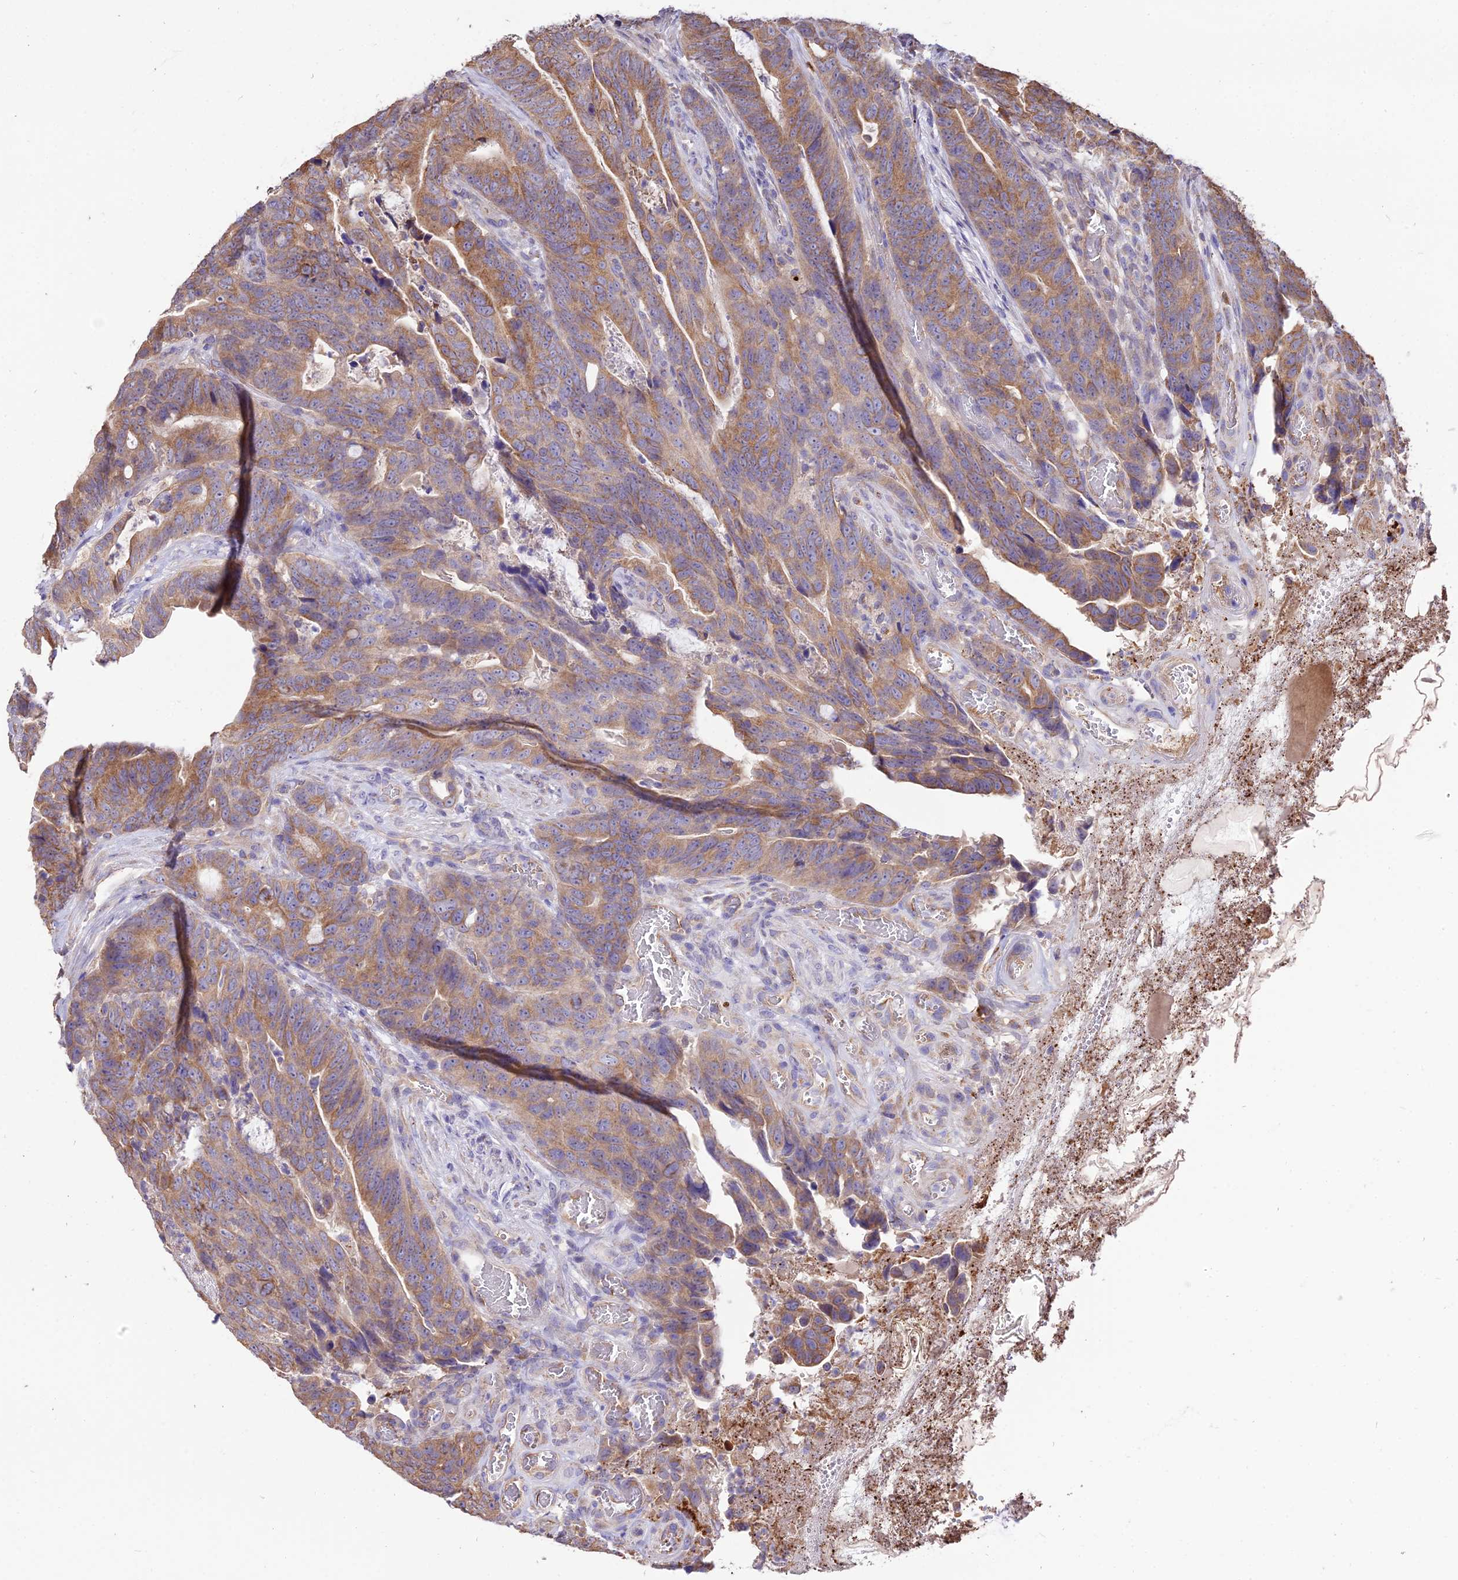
{"staining": {"intensity": "moderate", "quantity": ">75%", "location": "cytoplasmic/membranous"}, "tissue": "colorectal cancer", "cell_type": "Tumor cells", "image_type": "cancer", "snomed": [{"axis": "morphology", "description": "Adenocarcinoma, NOS"}, {"axis": "topography", "description": "Colon"}], "caption": "This photomicrograph reveals immunohistochemistry staining of colorectal cancer (adenocarcinoma), with medium moderate cytoplasmic/membranous positivity in about >75% of tumor cells.", "gene": "SDHD", "patient": {"sex": "female", "age": 82}}